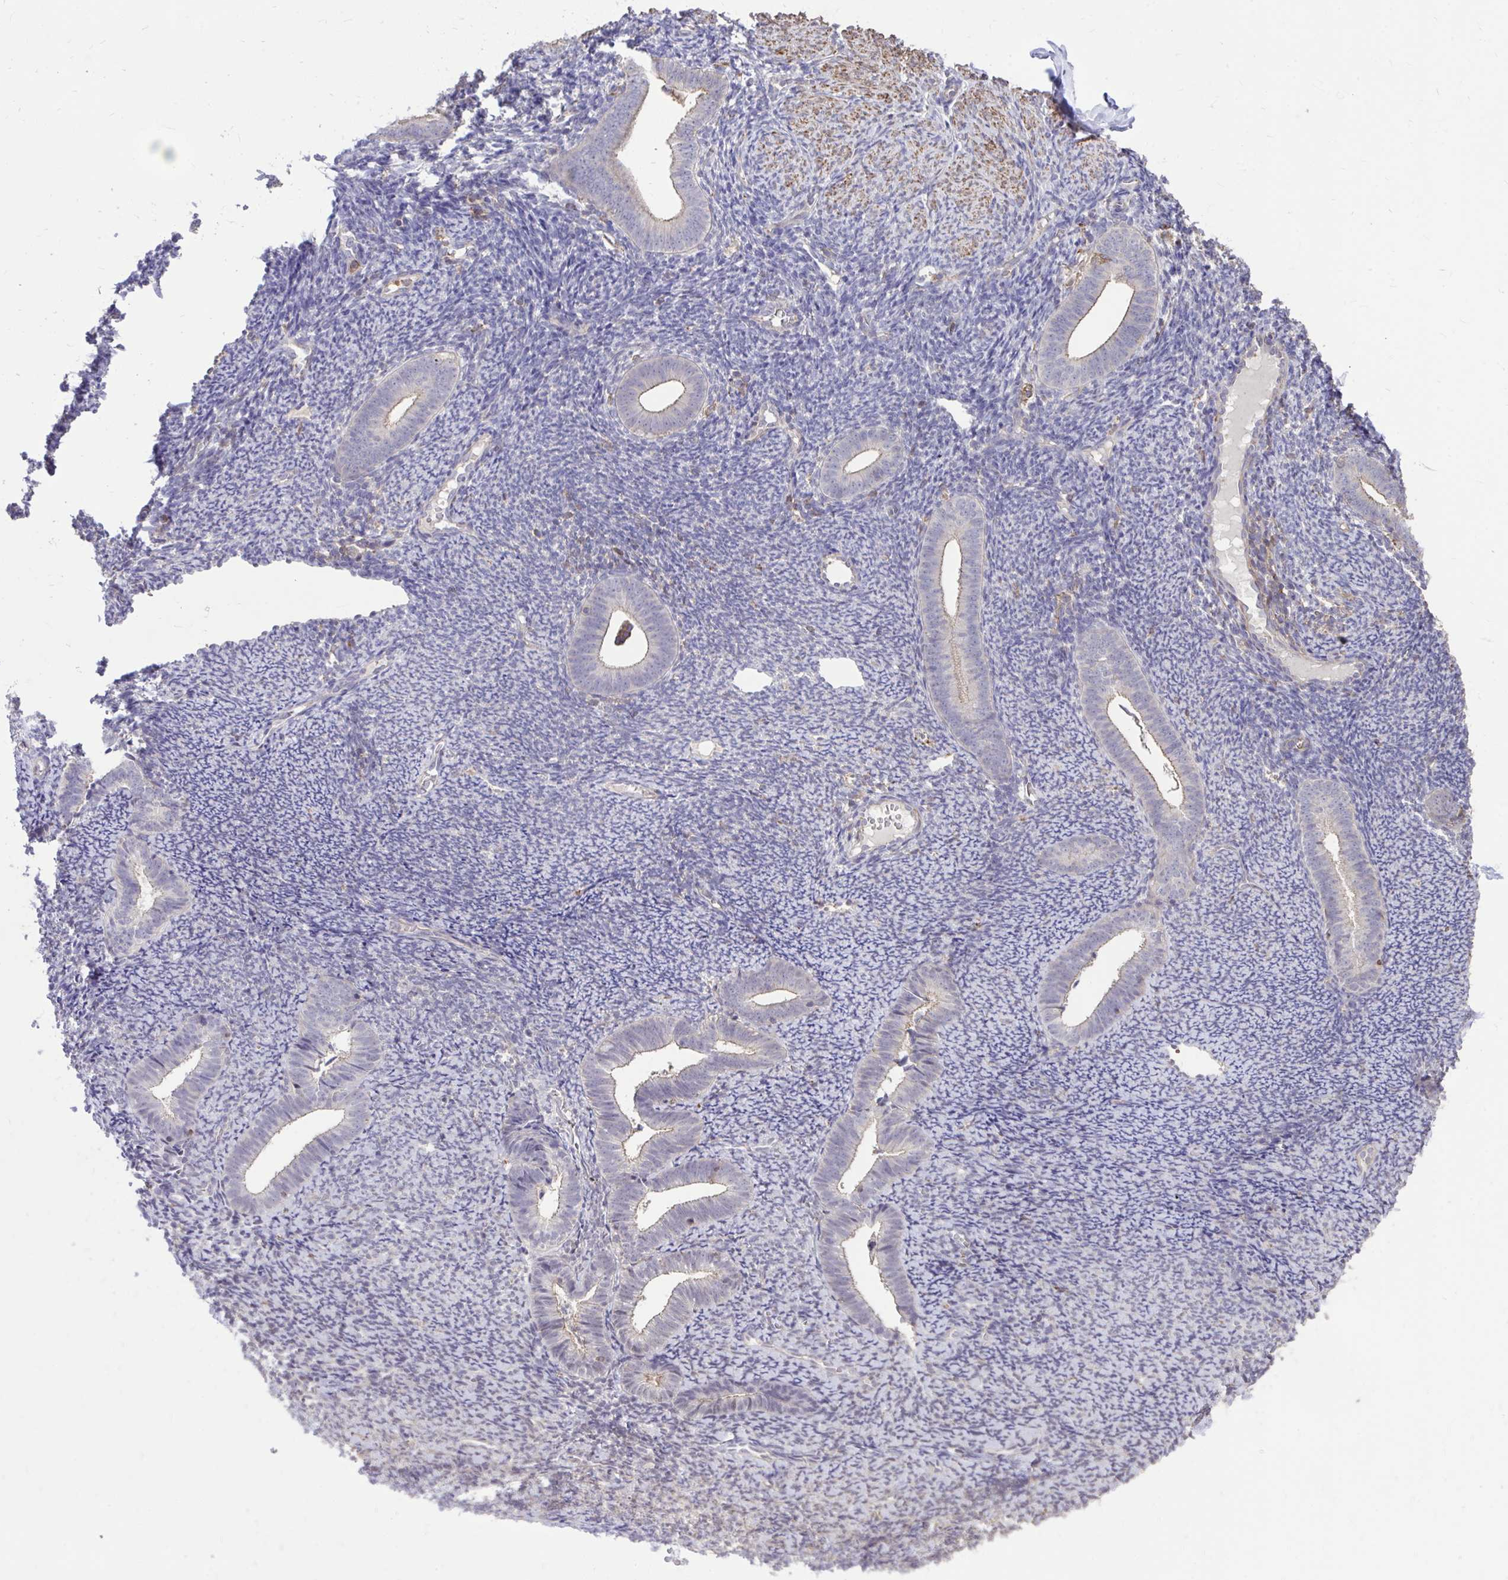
{"staining": {"intensity": "negative", "quantity": "none", "location": "none"}, "tissue": "endometrium", "cell_type": "Cells in endometrial stroma", "image_type": "normal", "snomed": [{"axis": "morphology", "description": "Normal tissue, NOS"}, {"axis": "topography", "description": "Endometrium"}], "caption": "A high-resolution histopathology image shows IHC staining of benign endometrium, which reveals no significant positivity in cells in endometrial stroma. The staining was performed using DAB (3,3'-diaminobenzidine) to visualize the protein expression in brown, while the nuclei were stained in blue with hematoxylin (Magnification: 20x).", "gene": "IGFL2", "patient": {"sex": "female", "age": 39}}